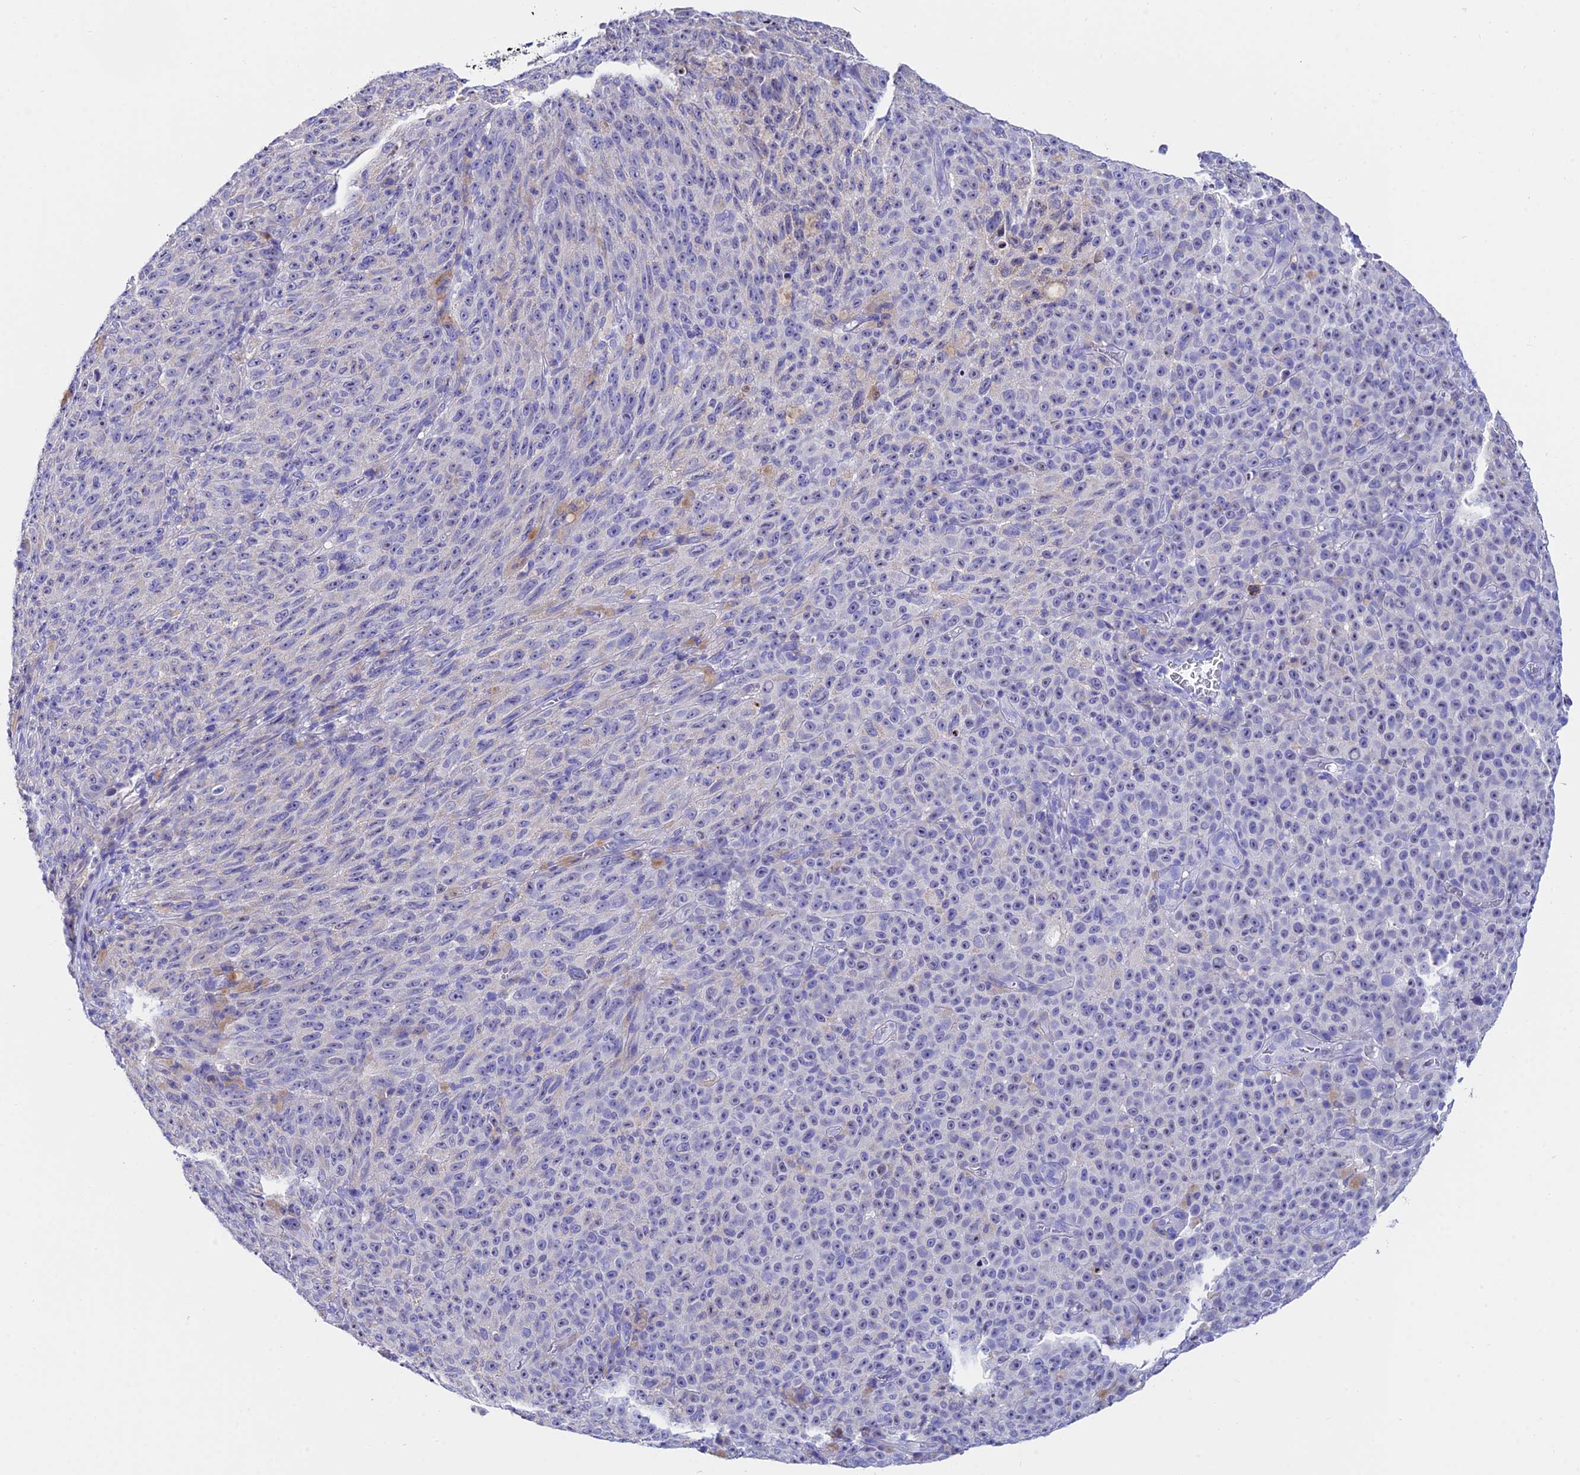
{"staining": {"intensity": "negative", "quantity": "none", "location": "none"}, "tissue": "melanoma", "cell_type": "Tumor cells", "image_type": "cancer", "snomed": [{"axis": "morphology", "description": "Malignant melanoma, NOS"}, {"axis": "topography", "description": "Skin"}], "caption": "This is a micrograph of immunohistochemistry (IHC) staining of melanoma, which shows no positivity in tumor cells.", "gene": "CEP41", "patient": {"sex": "female", "age": 82}}